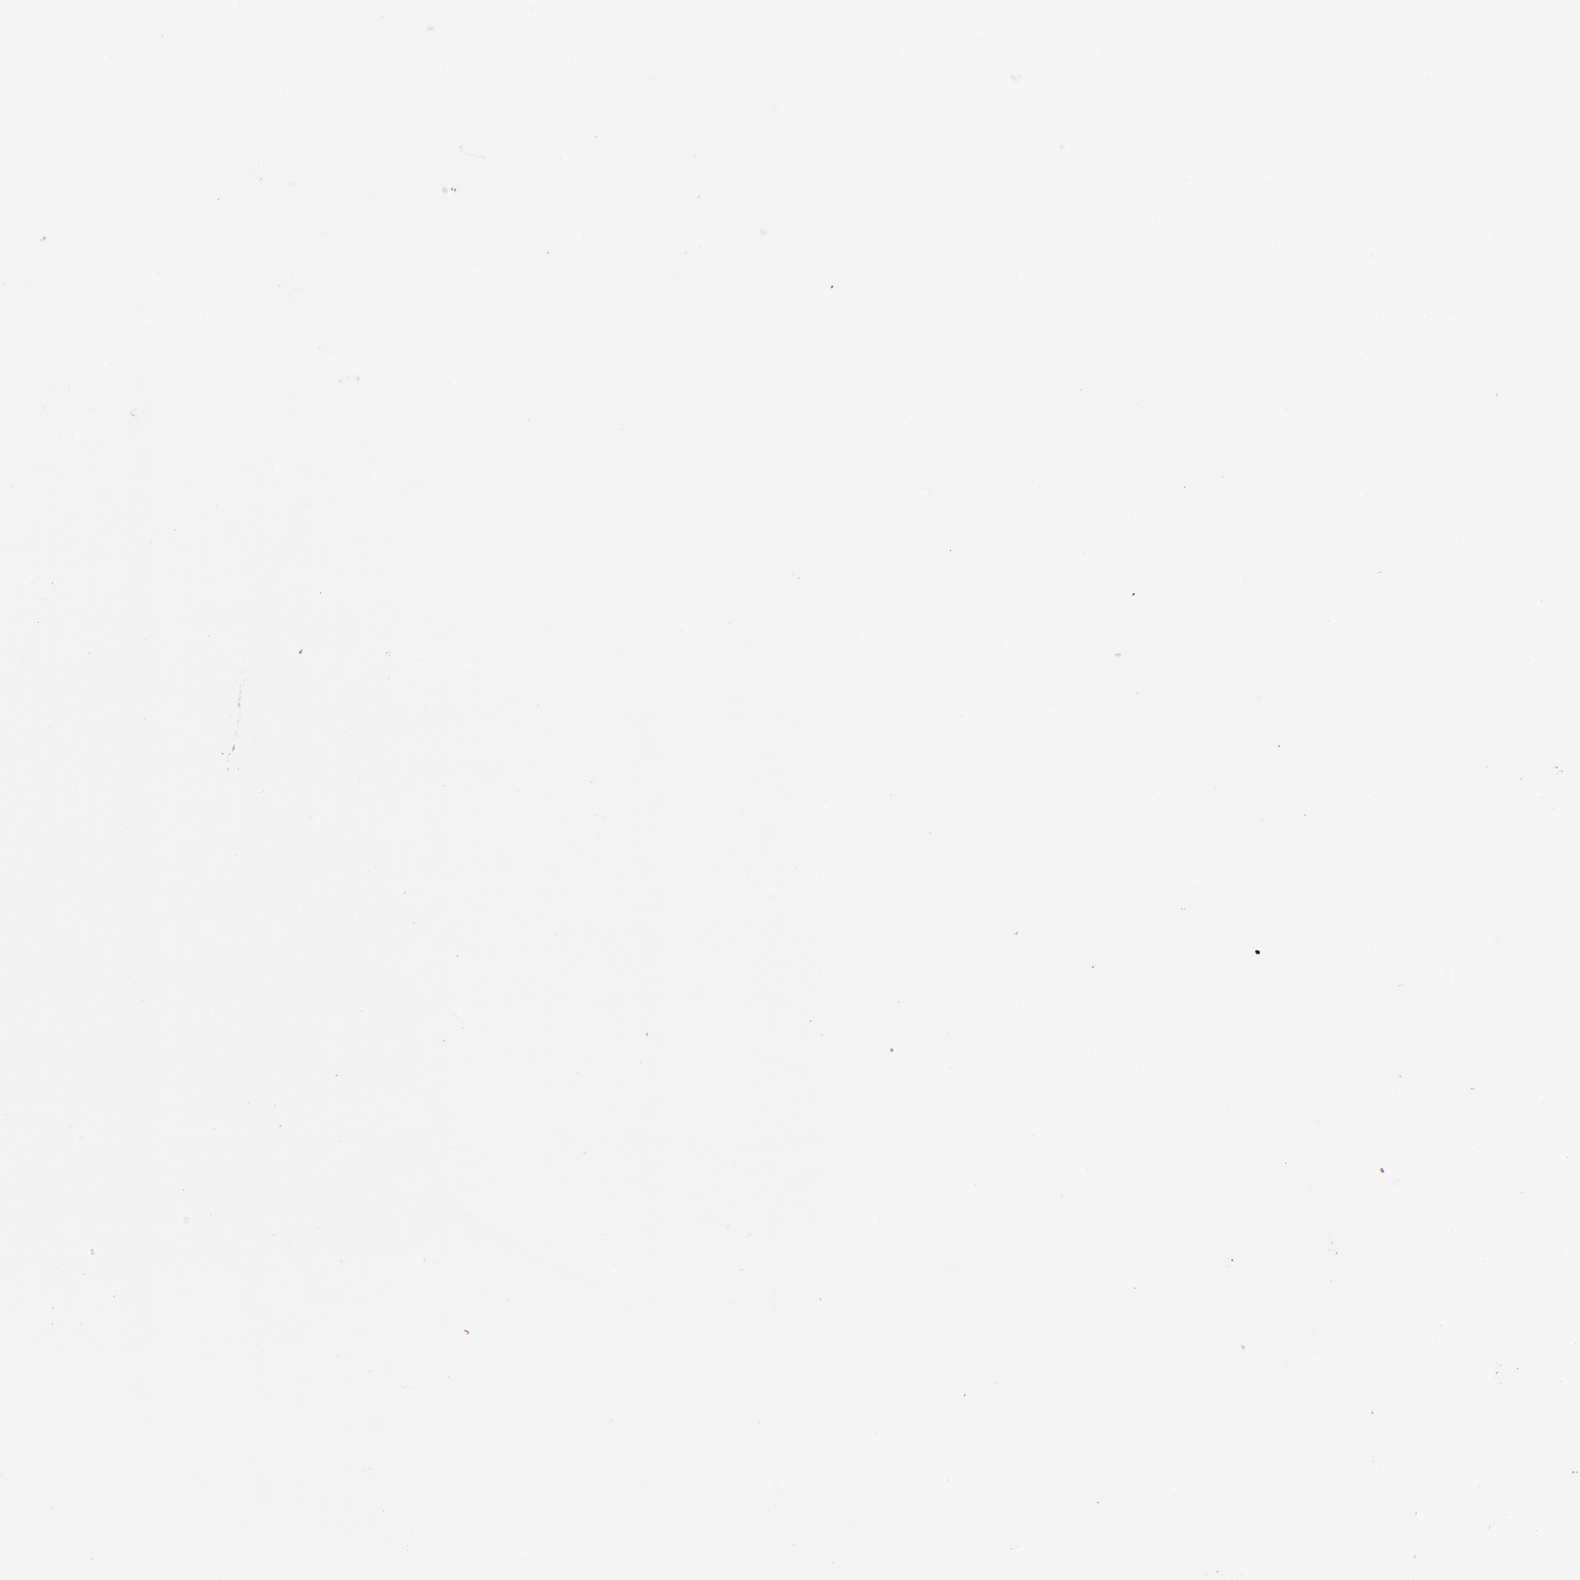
{"staining": {"intensity": "weak", "quantity": "<25%", "location": "cytoplasmic/membranous"}, "tissue": "esophagus", "cell_type": "Squamous epithelial cells", "image_type": "normal", "snomed": [{"axis": "morphology", "description": "Normal tissue, NOS"}, {"axis": "topography", "description": "Esophagus"}], "caption": "This is a image of IHC staining of normal esophagus, which shows no positivity in squamous epithelial cells. (DAB immunohistochemistry (IHC) visualized using brightfield microscopy, high magnification).", "gene": "CHL1", "patient": {"sex": "male", "age": 70}}